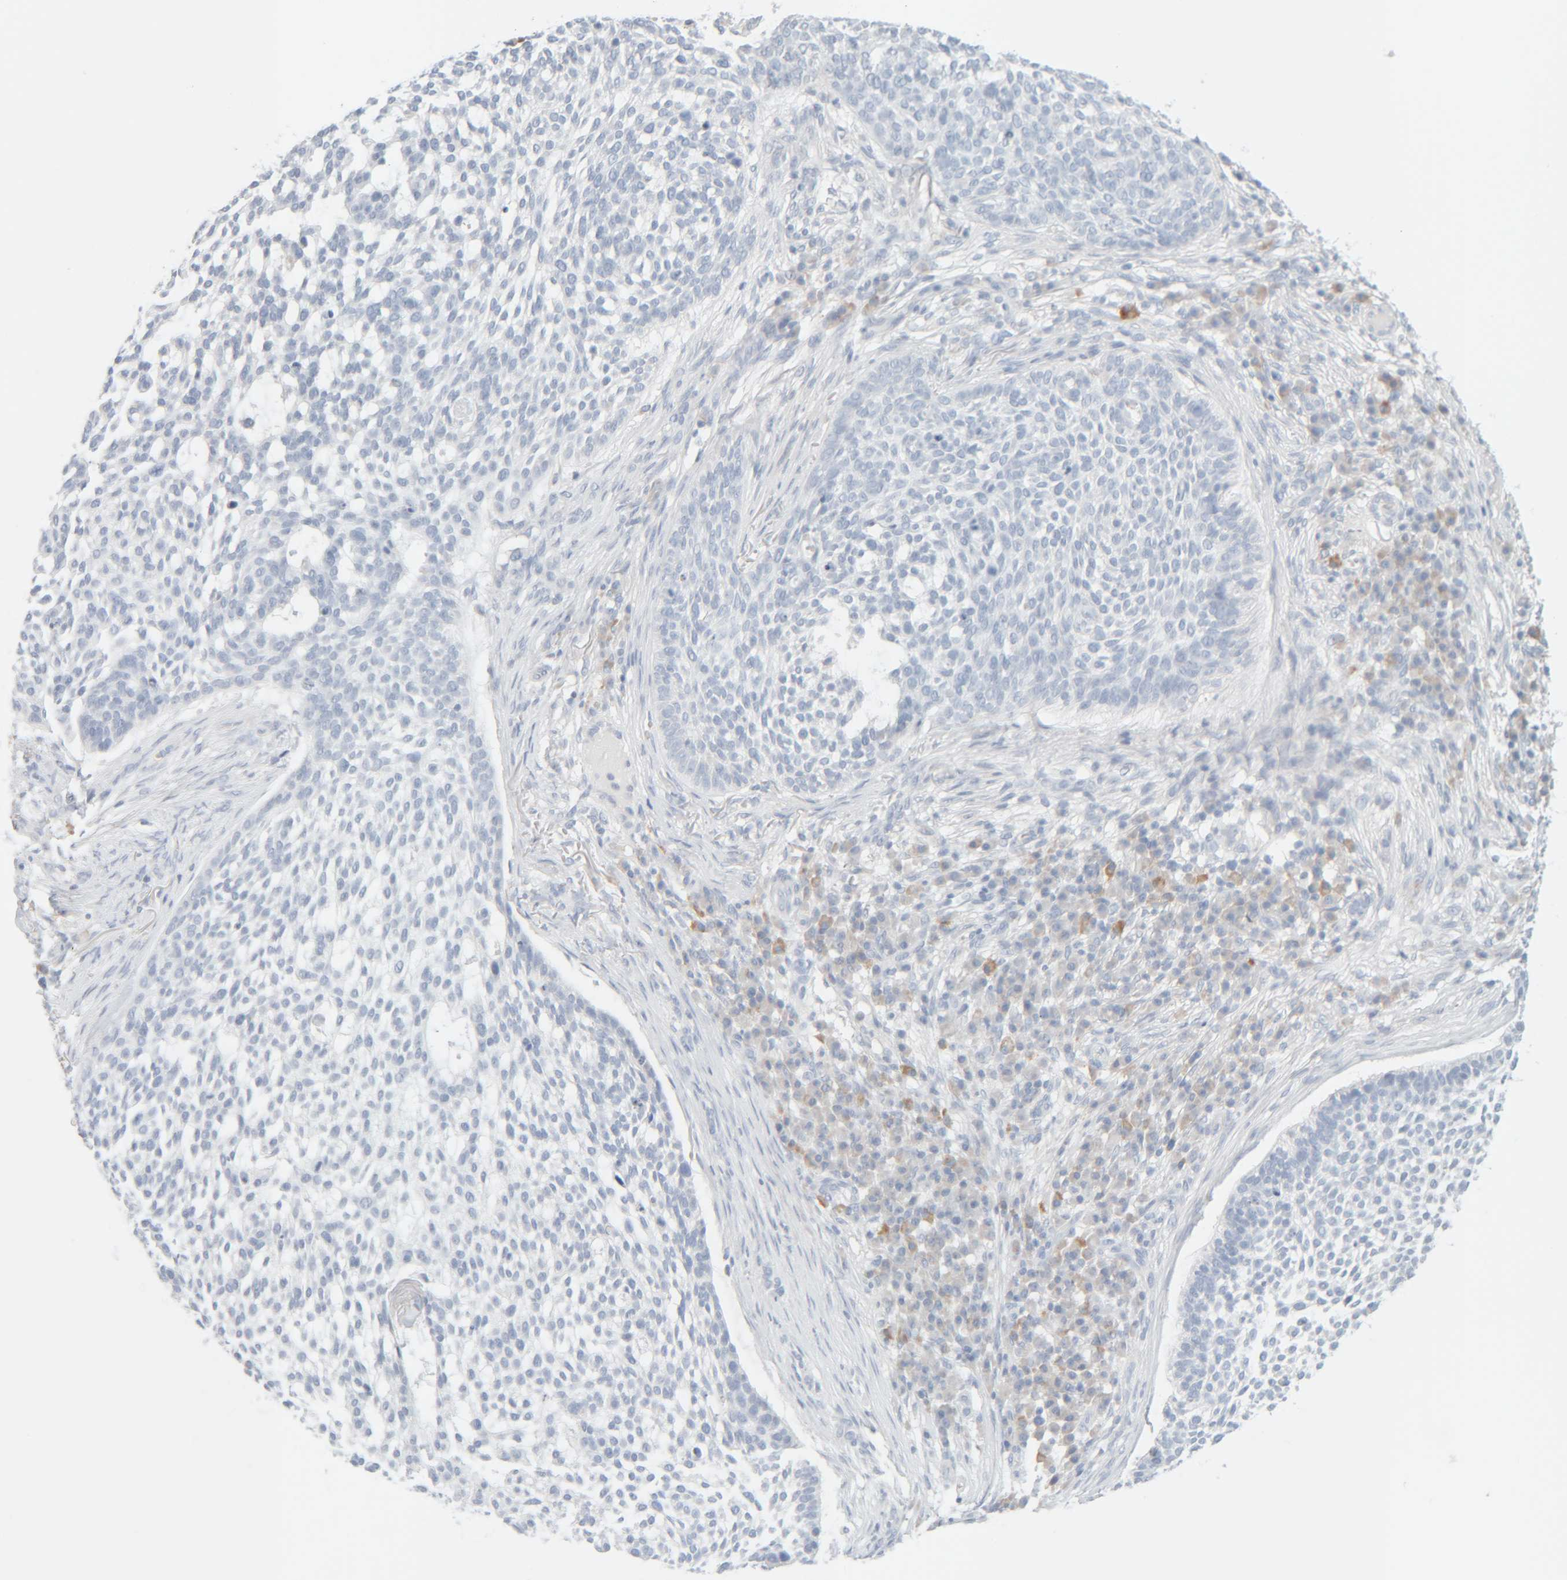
{"staining": {"intensity": "negative", "quantity": "none", "location": "none"}, "tissue": "skin cancer", "cell_type": "Tumor cells", "image_type": "cancer", "snomed": [{"axis": "morphology", "description": "Basal cell carcinoma"}, {"axis": "topography", "description": "Skin"}], "caption": "Immunohistochemical staining of skin basal cell carcinoma shows no significant staining in tumor cells.", "gene": "RIDA", "patient": {"sex": "female", "age": 64}}